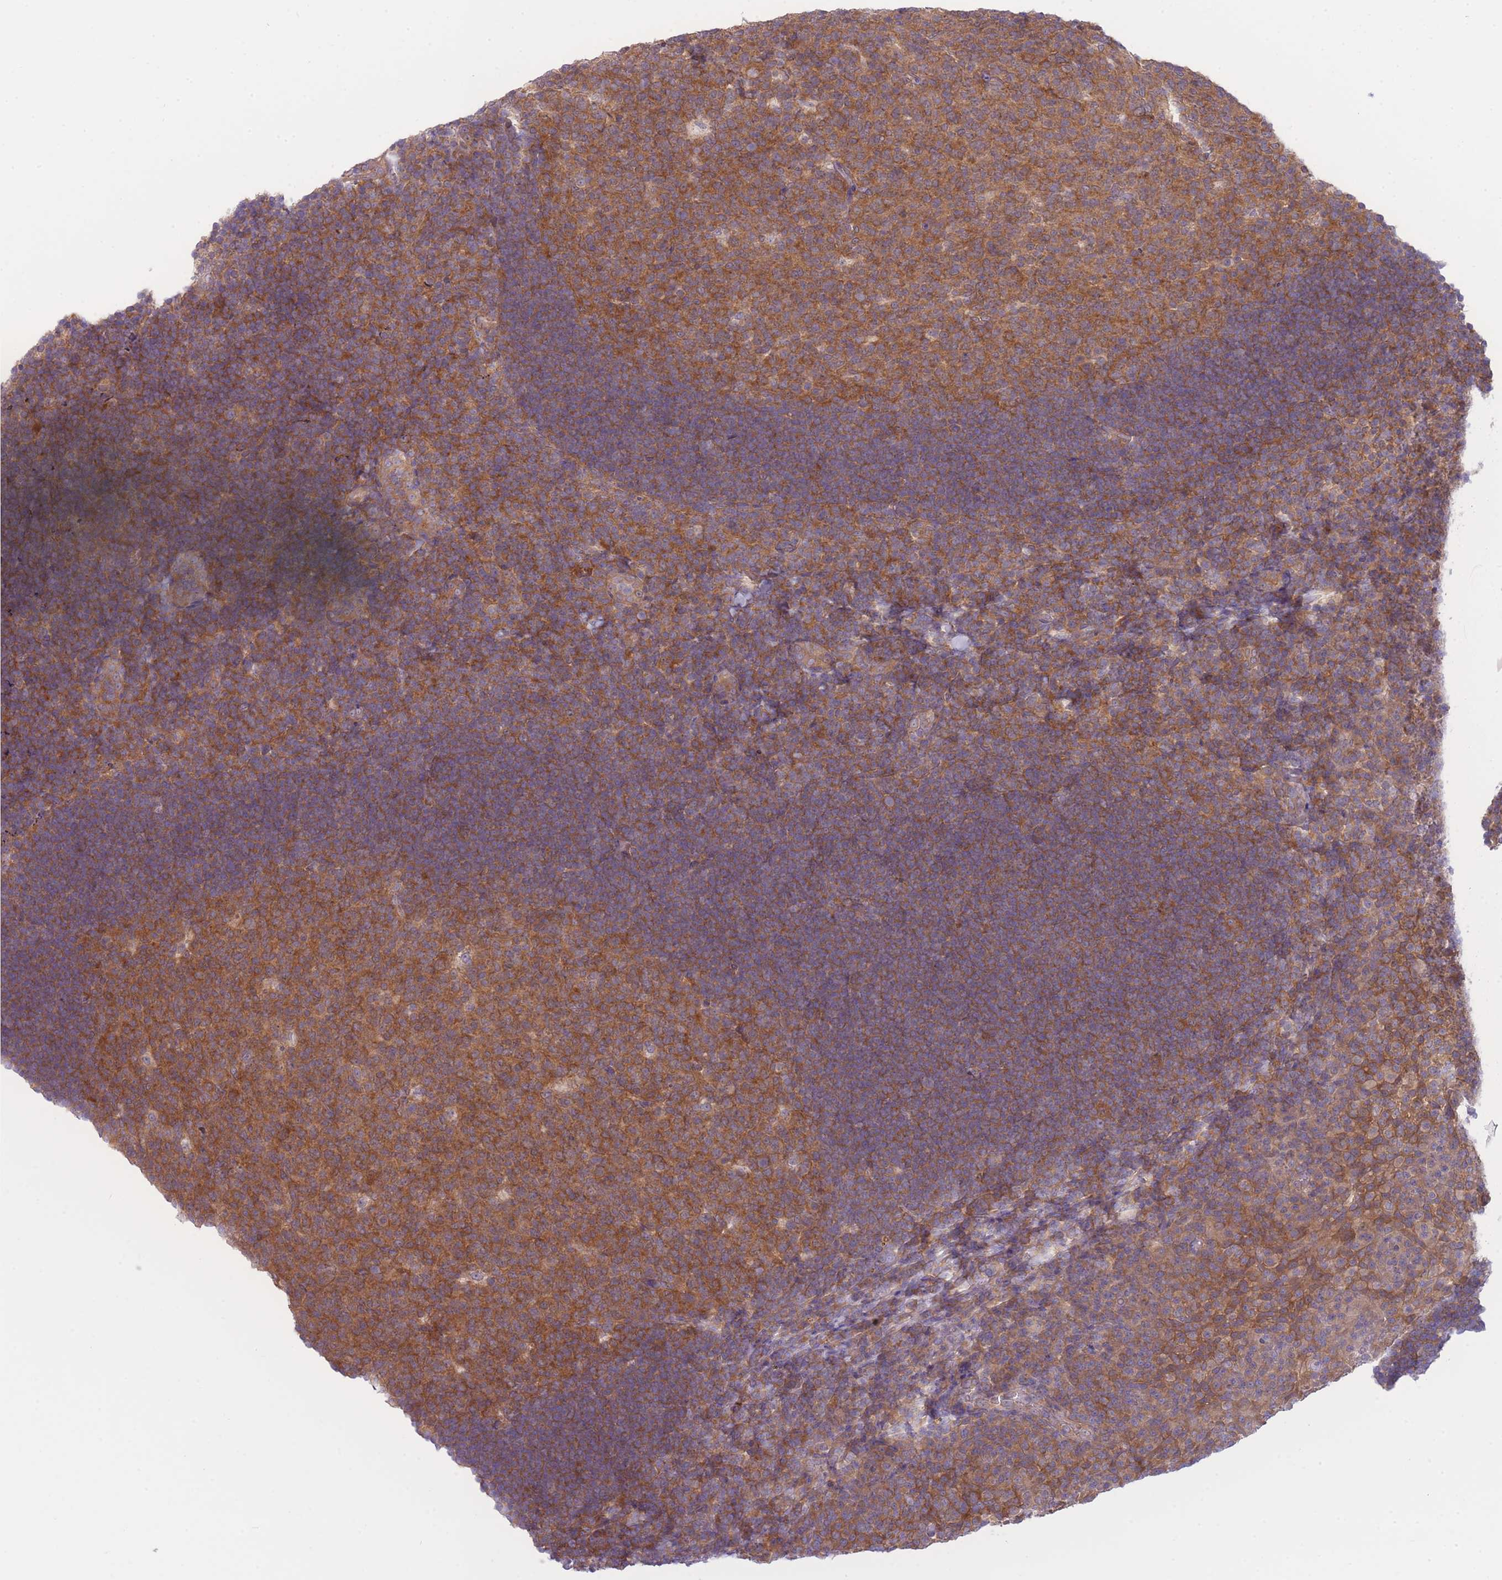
{"staining": {"intensity": "moderate", "quantity": ">75%", "location": "cytoplasmic/membranous"}, "tissue": "tonsil", "cell_type": "Germinal center cells", "image_type": "normal", "snomed": [{"axis": "morphology", "description": "Normal tissue, NOS"}, {"axis": "topography", "description": "Tonsil"}], "caption": "Immunohistochemistry photomicrograph of normal tonsil: human tonsil stained using immunohistochemistry (IHC) reveals medium levels of moderate protein expression localized specifically in the cytoplasmic/membranous of germinal center cells, appearing as a cytoplasmic/membranous brown color.", "gene": "PFDN6", "patient": {"sex": "female", "age": 10}}